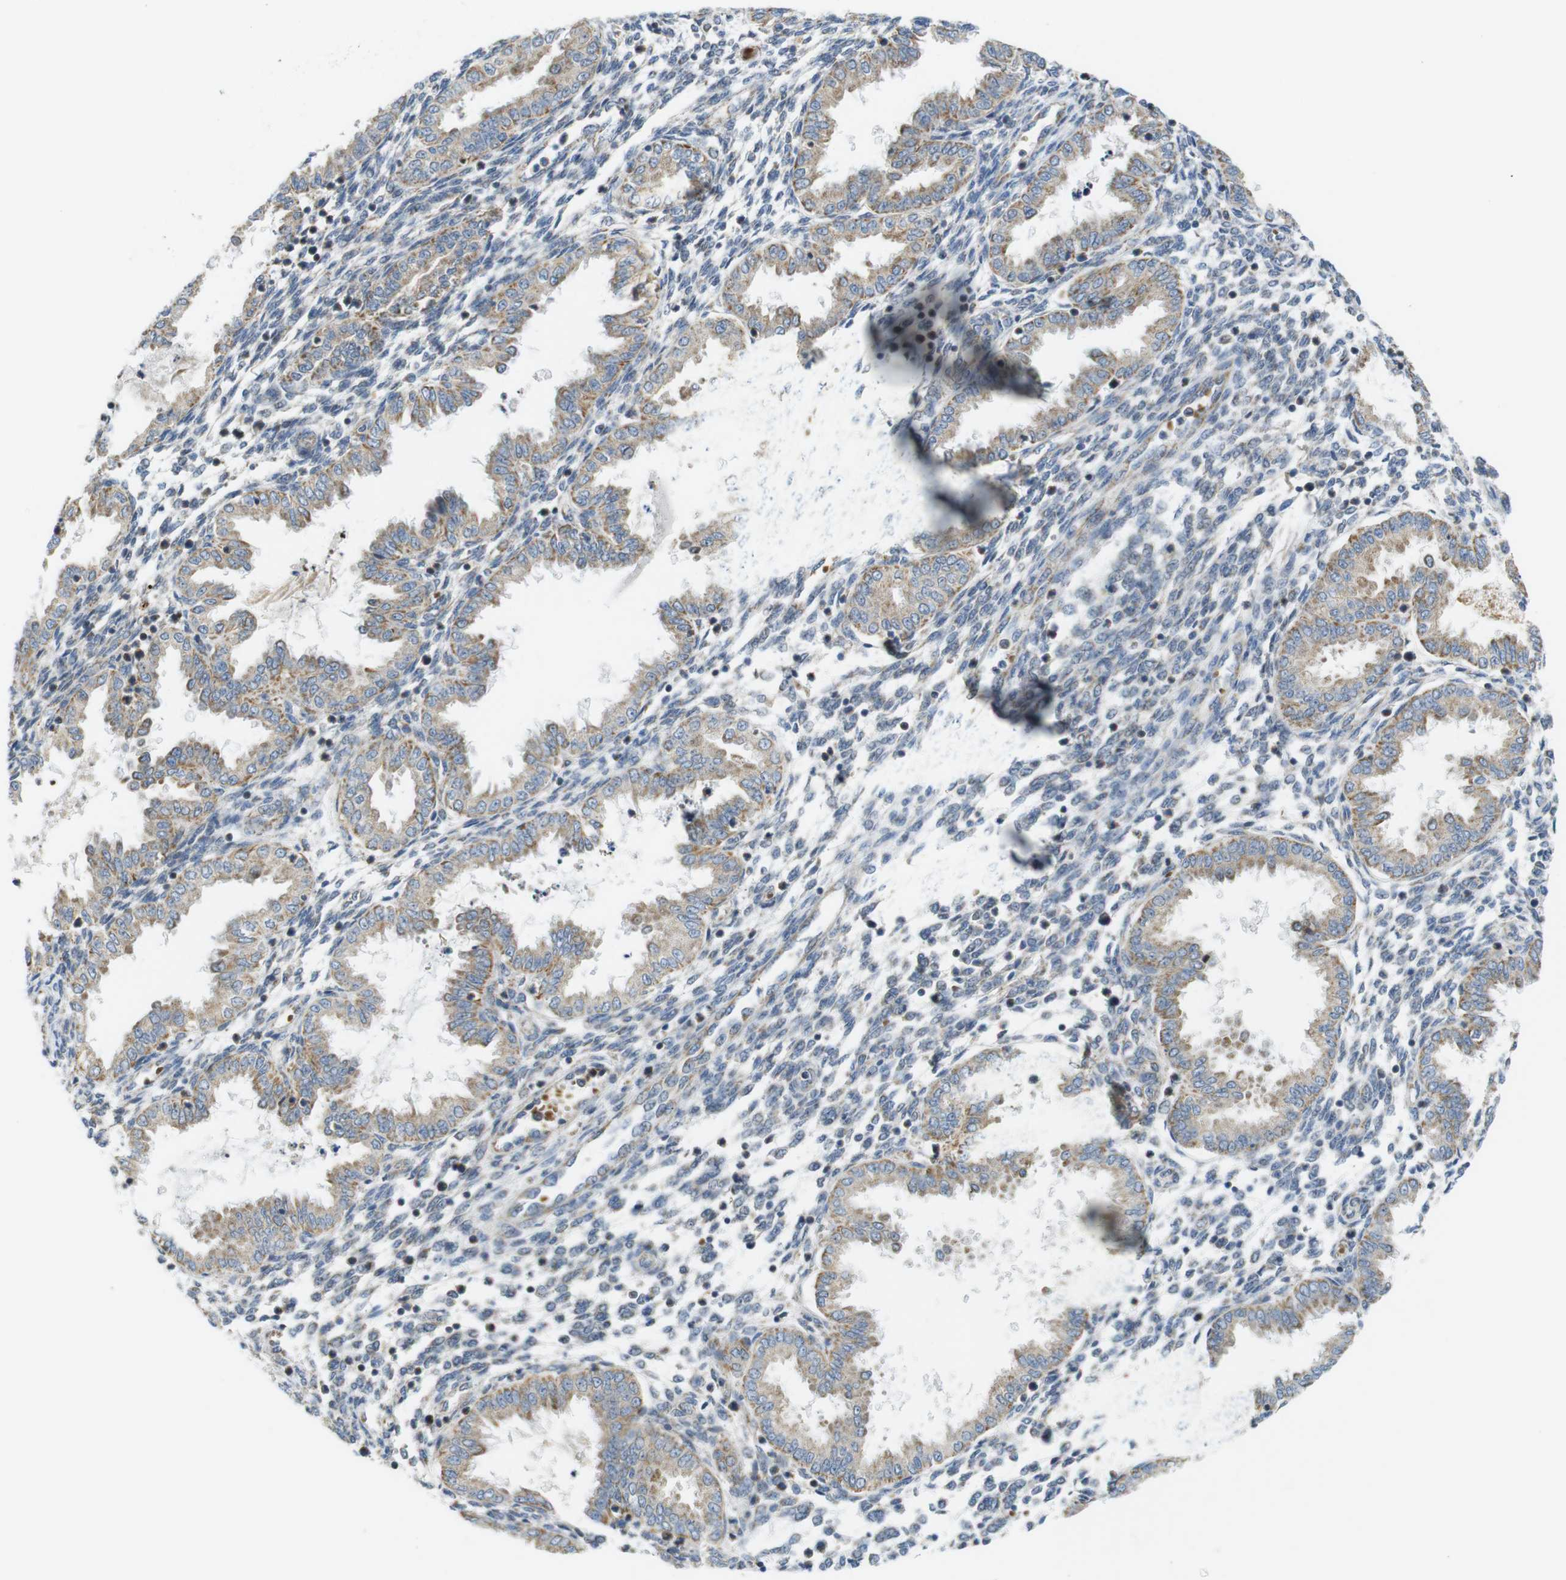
{"staining": {"intensity": "negative", "quantity": "none", "location": "none"}, "tissue": "endometrium", "cell_type": "Cells in endometrial stroma", "image_type": "normal", "snomed": [{"axis": "morphology", "description": "Normal tissue, NOS"}, {"axis": "topography", "description": "Endometrium"}], "caption": "This image is of benign endometrium stained with immunohistochemistry (IHC) to label a protein in brown with the nuclei are counter-stained blue. There is no positivity in cells in endometrial stroma.", "gene": "MARCHF1", "patient": {"sex": "female", "age": 33}}